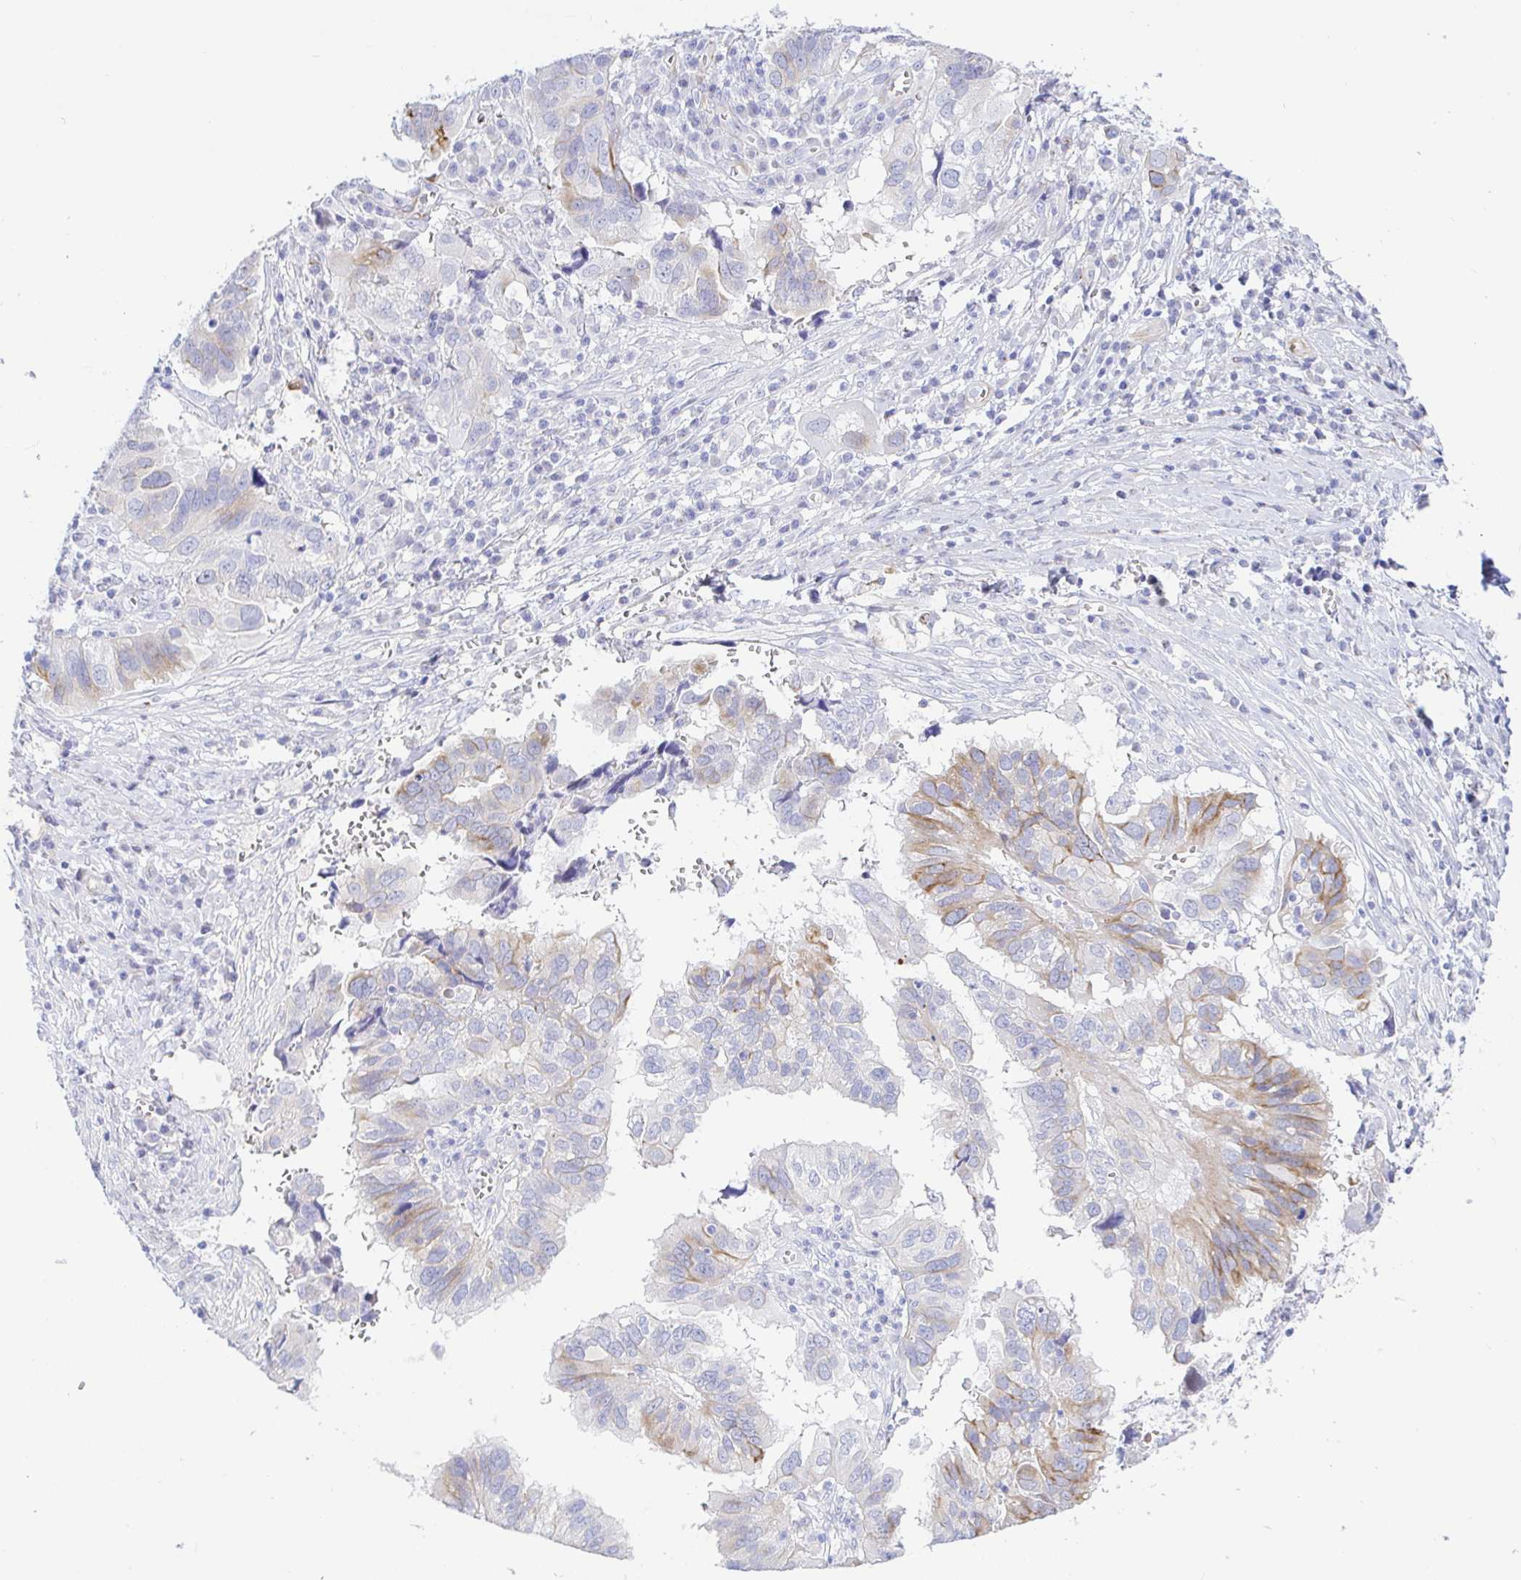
{"staining": {"intensity": "weak", "quantity": "<25%", "location": "cytoplasmic/membranous"}, "tissue": "ovarian cancer", "cell_type": "Tumor cells", "image_type": "cancer", "snomed": [{"axis": "morphology", "description": "Cystadenocarcinoma, serous, NOS"}, {"axis": "topography", "description": "Ovary"}], "caption": "DAB immunohistochemical staining of ovarian cancer (serous cystadenocarcinoma) demonstrates no significant positivity in tumor cells.", "gene": "PINLYP", "patient": {"sex": "female", "age": 79}}